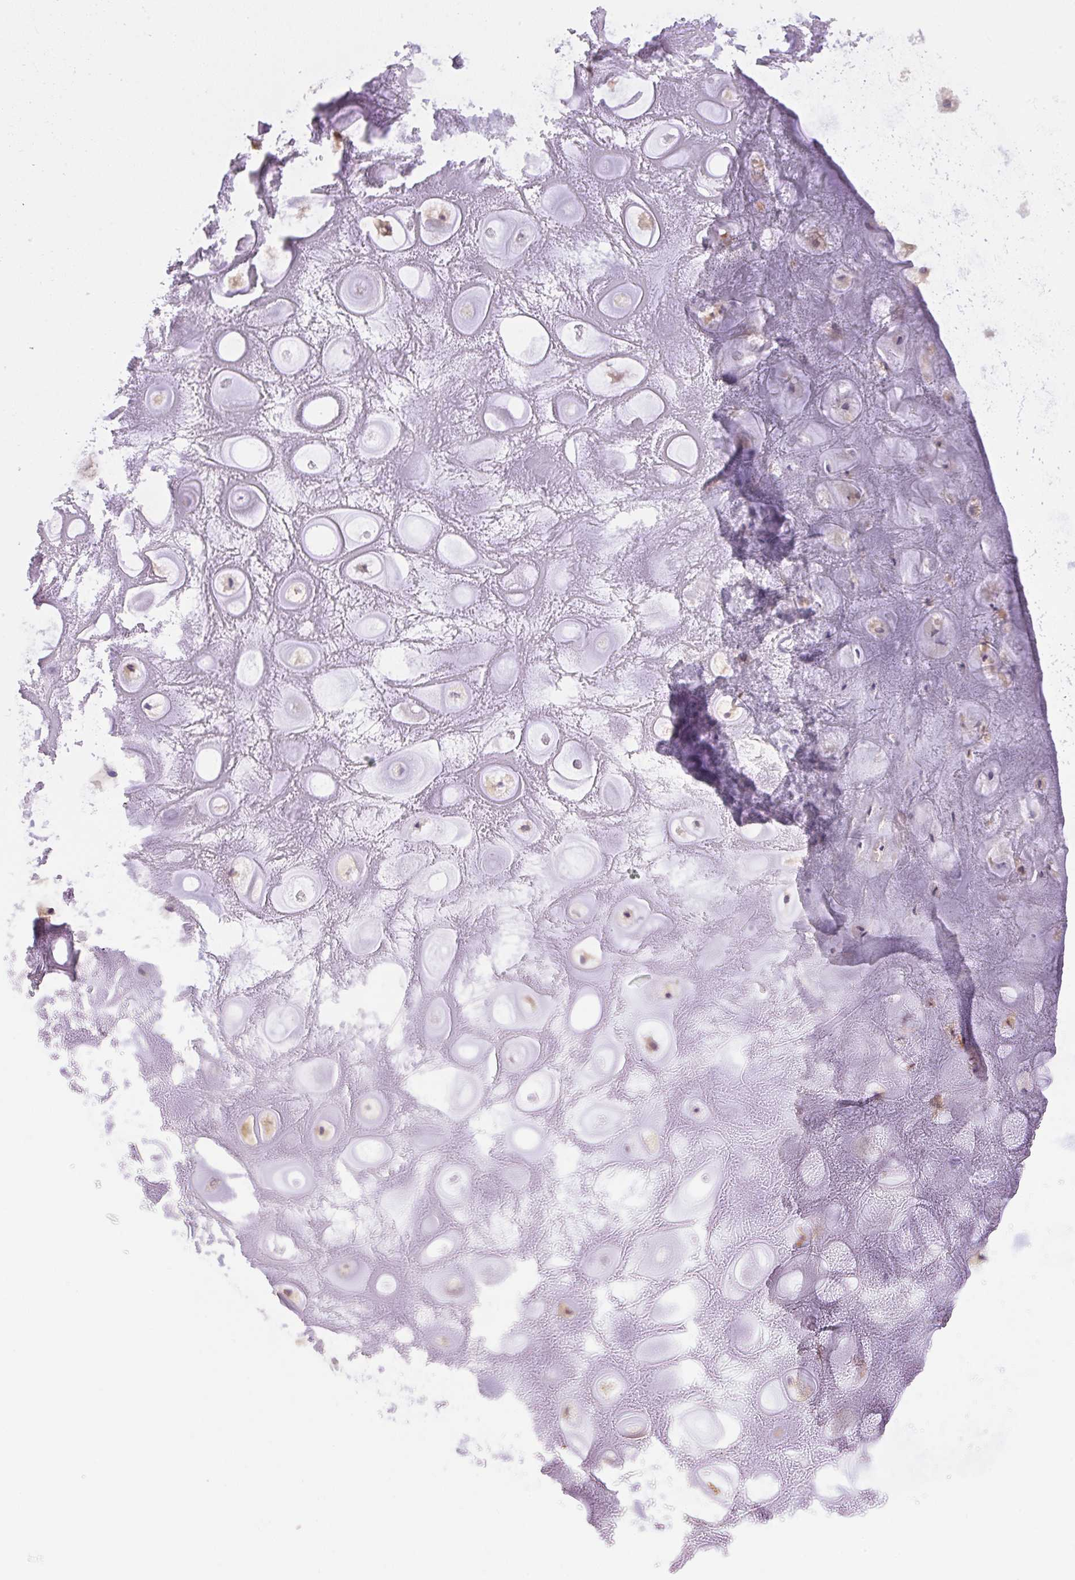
{"staining": {"intensity": "negative", "quantity": "none", "location": "none"}, "tissue": "adipose tissue", "cell_type": "Adipocytes", "image_type": "normal", "snomed": [{"axis": "morphology", "description": "Normal tissue, NOS"}, {"axis": "topography", "description": "Lymph node"}, {"axis": "topography", "description": "Cartilage tissue"}, {"axis": "topography", "description": "Nasopharynx"}], "caption": "DAB immunohistochemical staining of benign human adipose tissue shows no significant expression in adipocytes.", "gene": "CST11", "patient": {"sex": "male", "age": 63}}